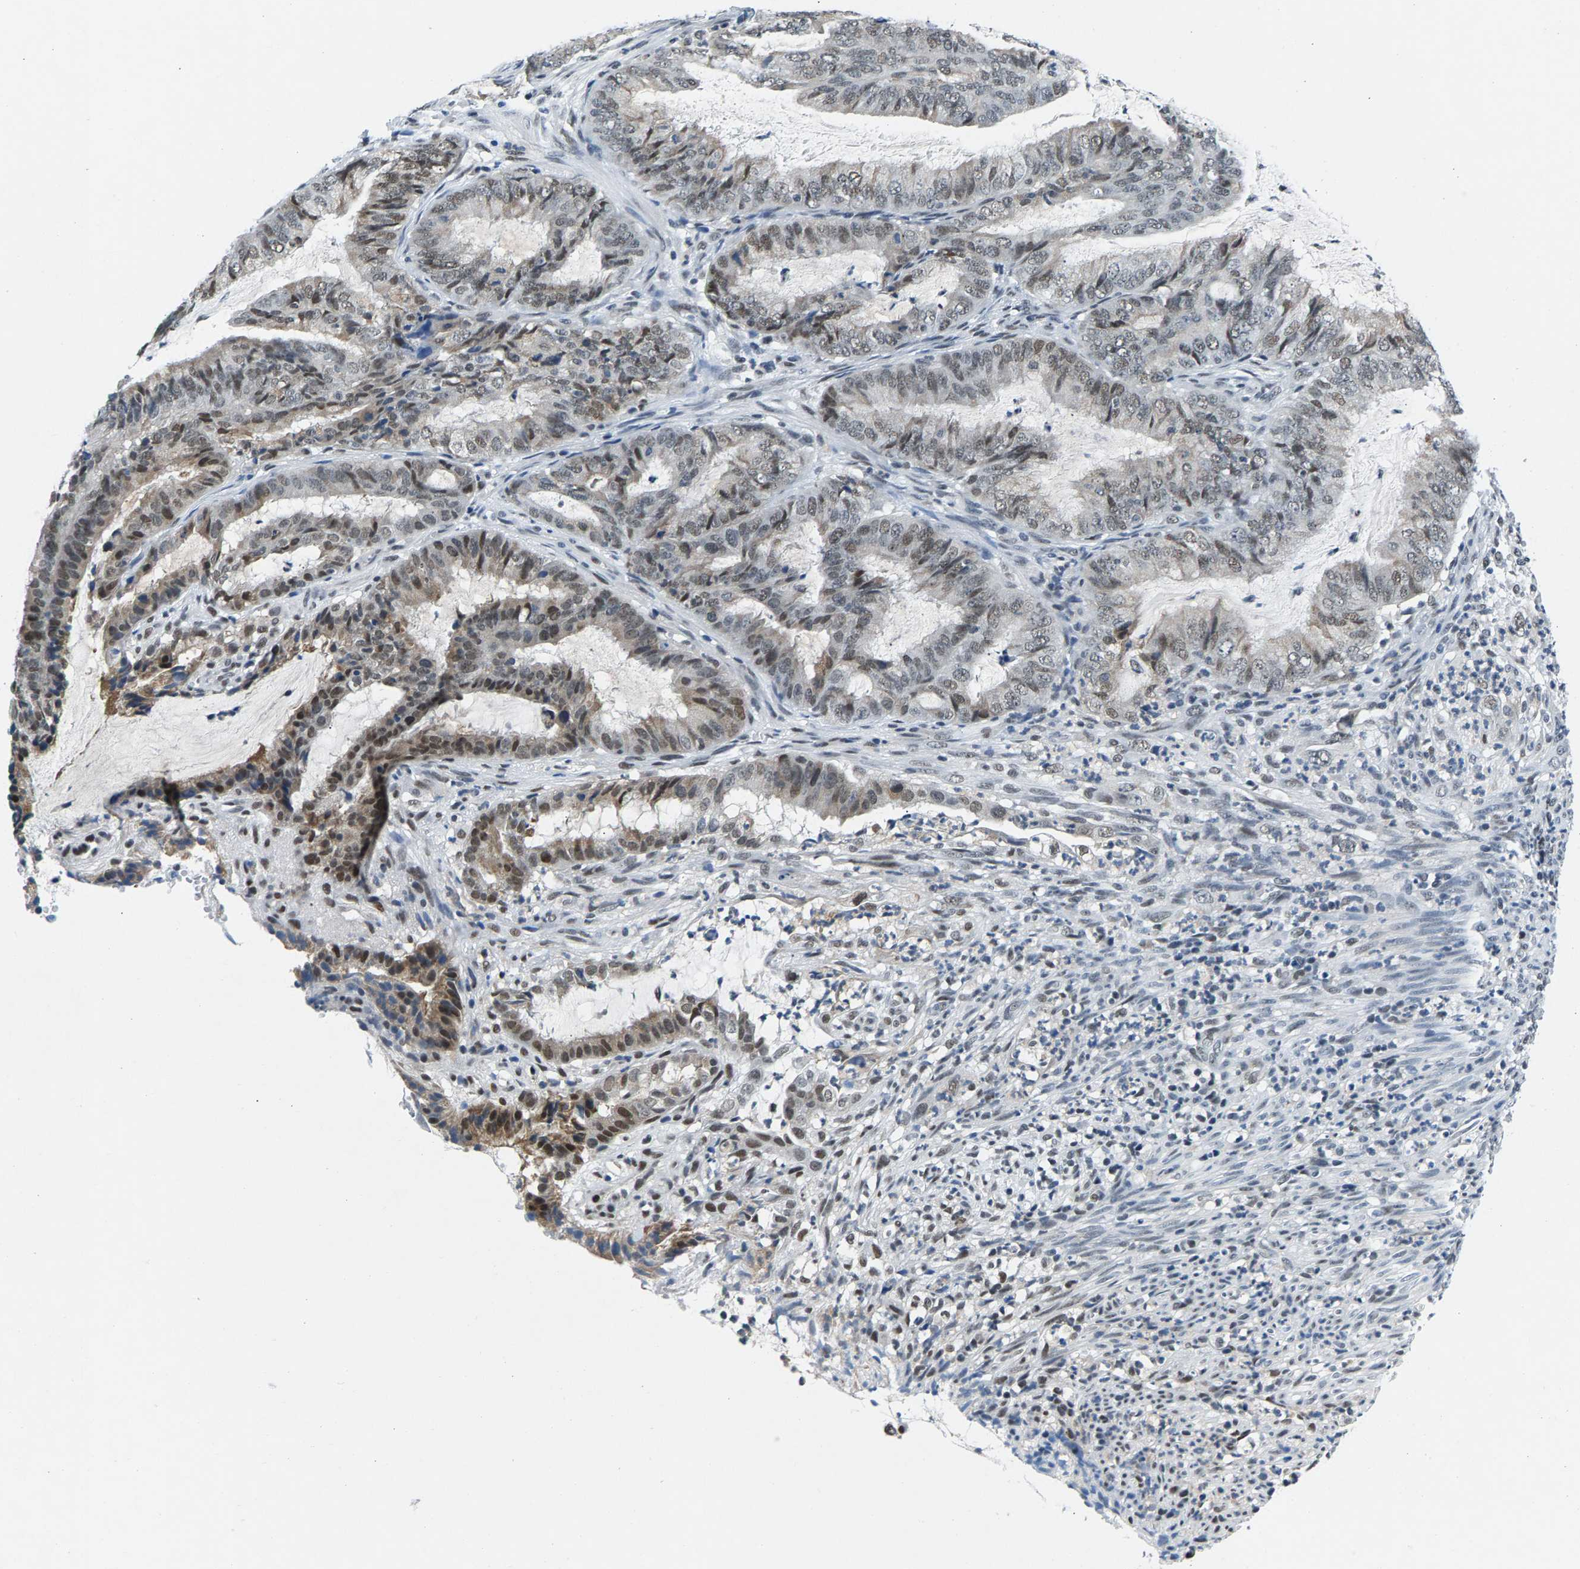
{"staining": {"intensity": "moderate", "quantity": "<25%", "location": "cytoplasmic/membranous,nuclear"}, "tissue": "endometrial cancer", "cell_type": "Tumor cells", "image_type": "cancer", "snomed": [{"axis": "morphology", "description": "Adenocarcinoma, NOS"}, {"axis": "topography", "description": "Endometrium"}], "caption": "About <25% of tumor cells in human endometrial adenocarcinoma show moderate cytoplasmic/membranous and nuclear protein positivity as visualized by brown immunohistochemical staining.", "gene": "ATF2", "patient": {"sex": "female", "age": 51}}